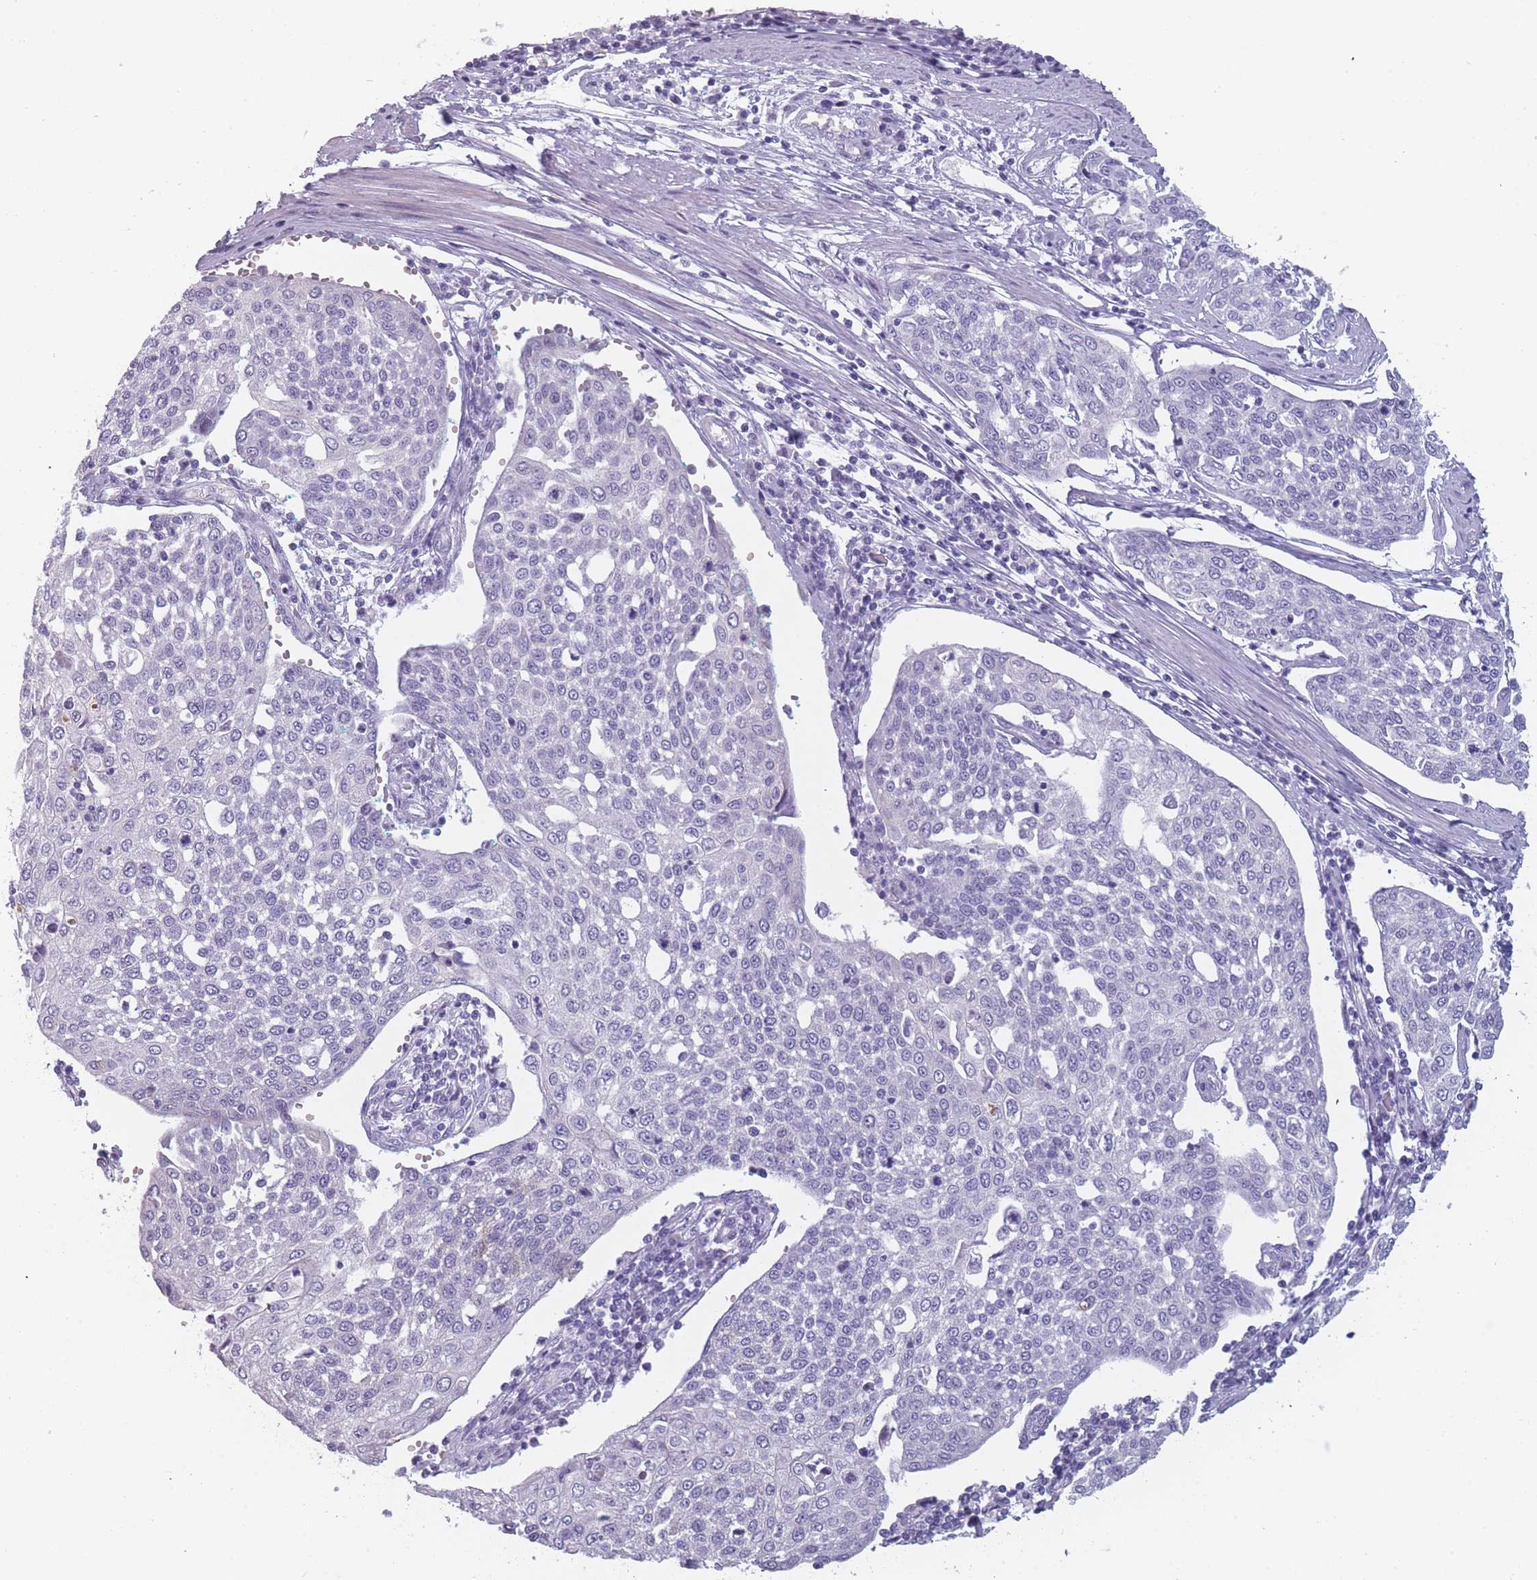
{"staining": {"intensity": "negative", "quantity": "none", "location": "none"}, "tissue": "cervical cancer", "cell_type": "Tumor cells", "image_type": "cancer", "snomed": [{"axis": "morphology", "description": "Squamous cell carcinoma, NOS"}, {"axis": "topography", "description": "Cervix"}], "caption": "IHC of cervical squamous cell carcinoma shows no positivity in tumor cells. Nuclei are stained in blue.", "gene": "PPFIA3", "patient": {"sex": "female", "age": 34}}